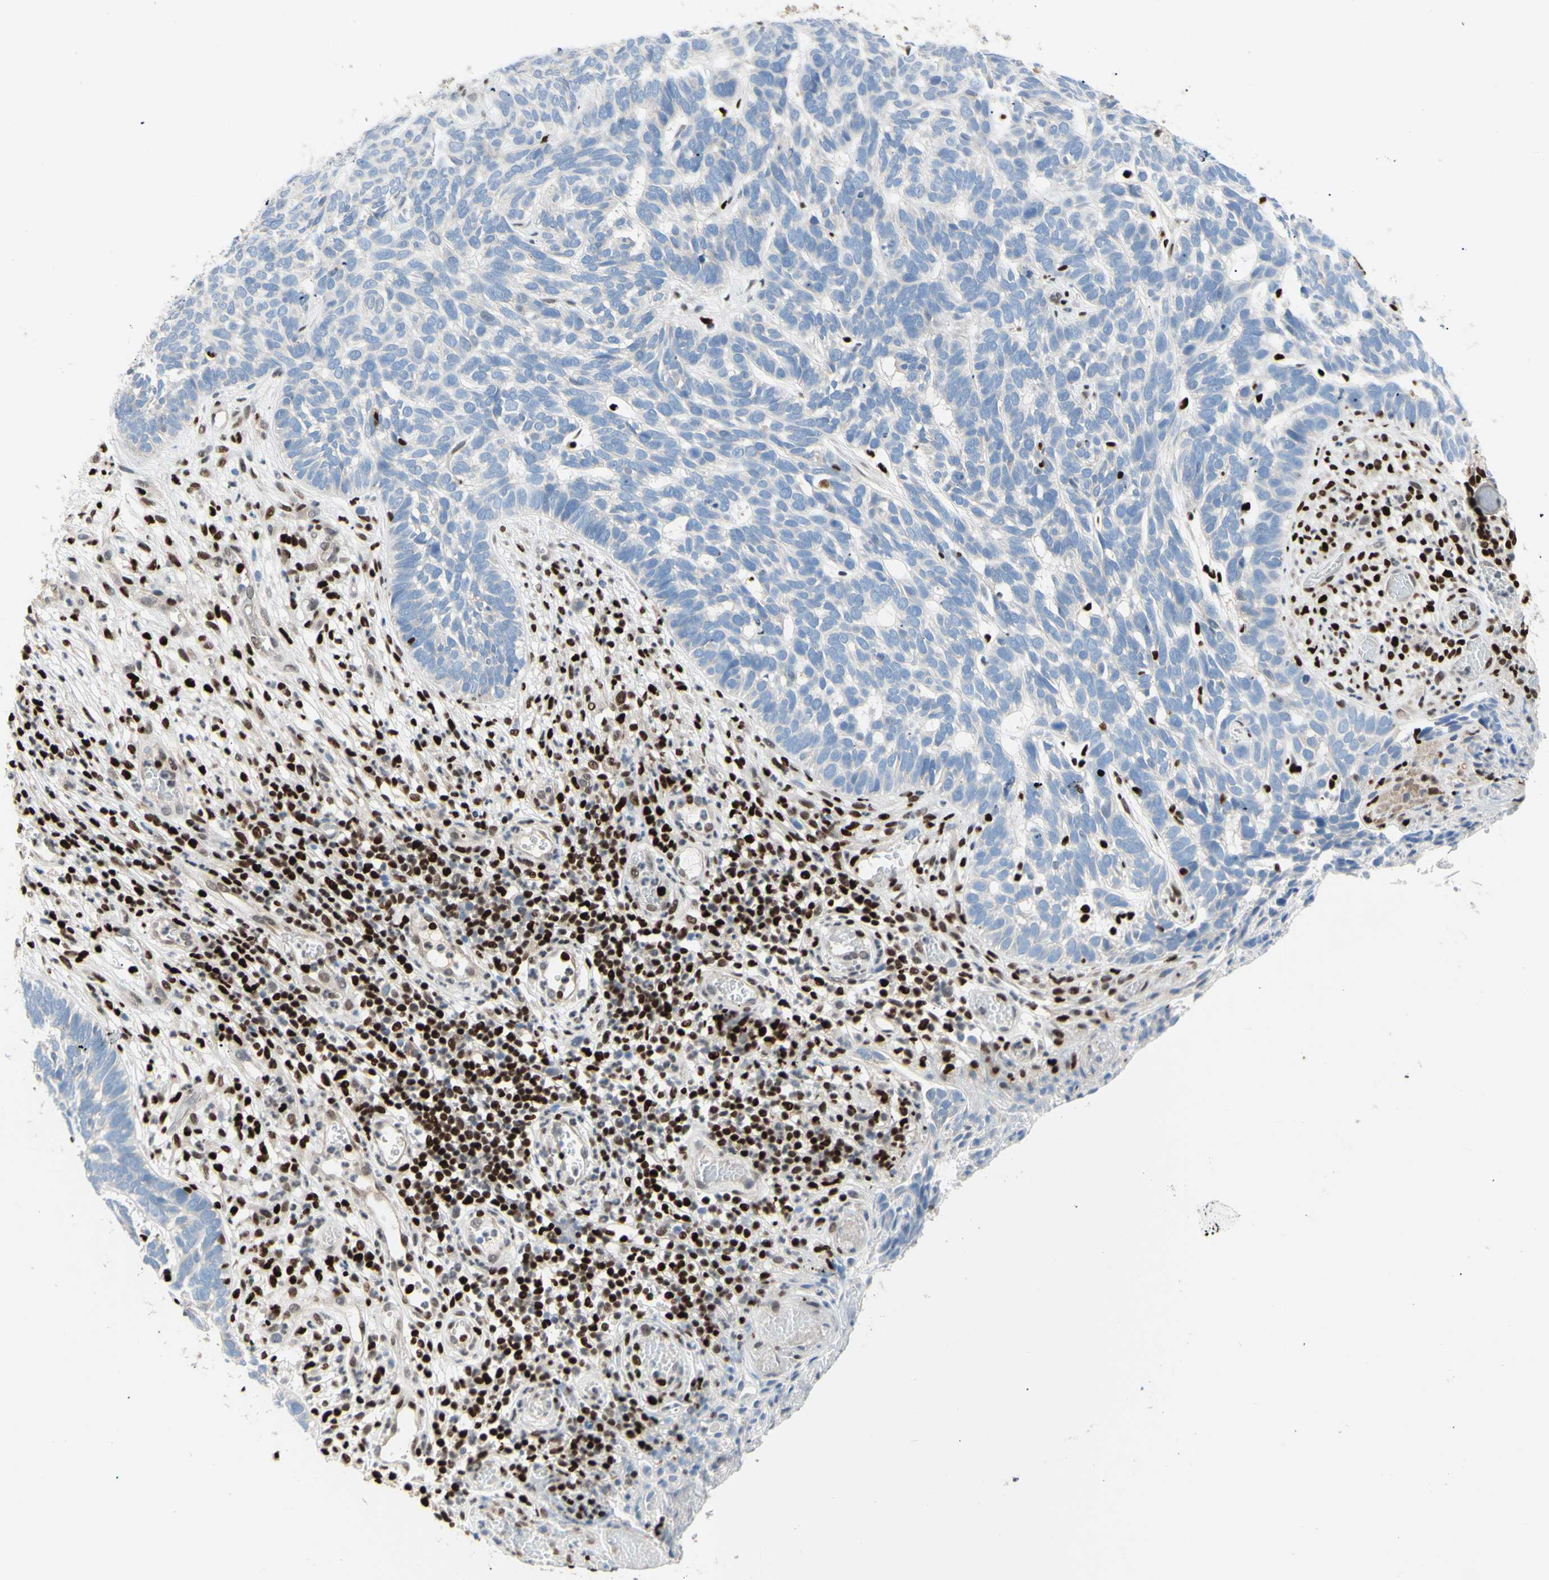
{"staining": {"intensity": "negative", "quantity": "none", "location": "none"}, "tissue": "skin cancer", "cell_type": "Tumor cells", "image_type": "cancer", "snomed": [{"axis": "morphology", "description": "Basal cell carcinoma"}, {"axis": "topography", "description": "Skin"}], "caption": "Tumor cells show no significant expression in skin basal cell carcinoma.", "gene": "EED", "patient": {"sex": "male", "age": 87}}